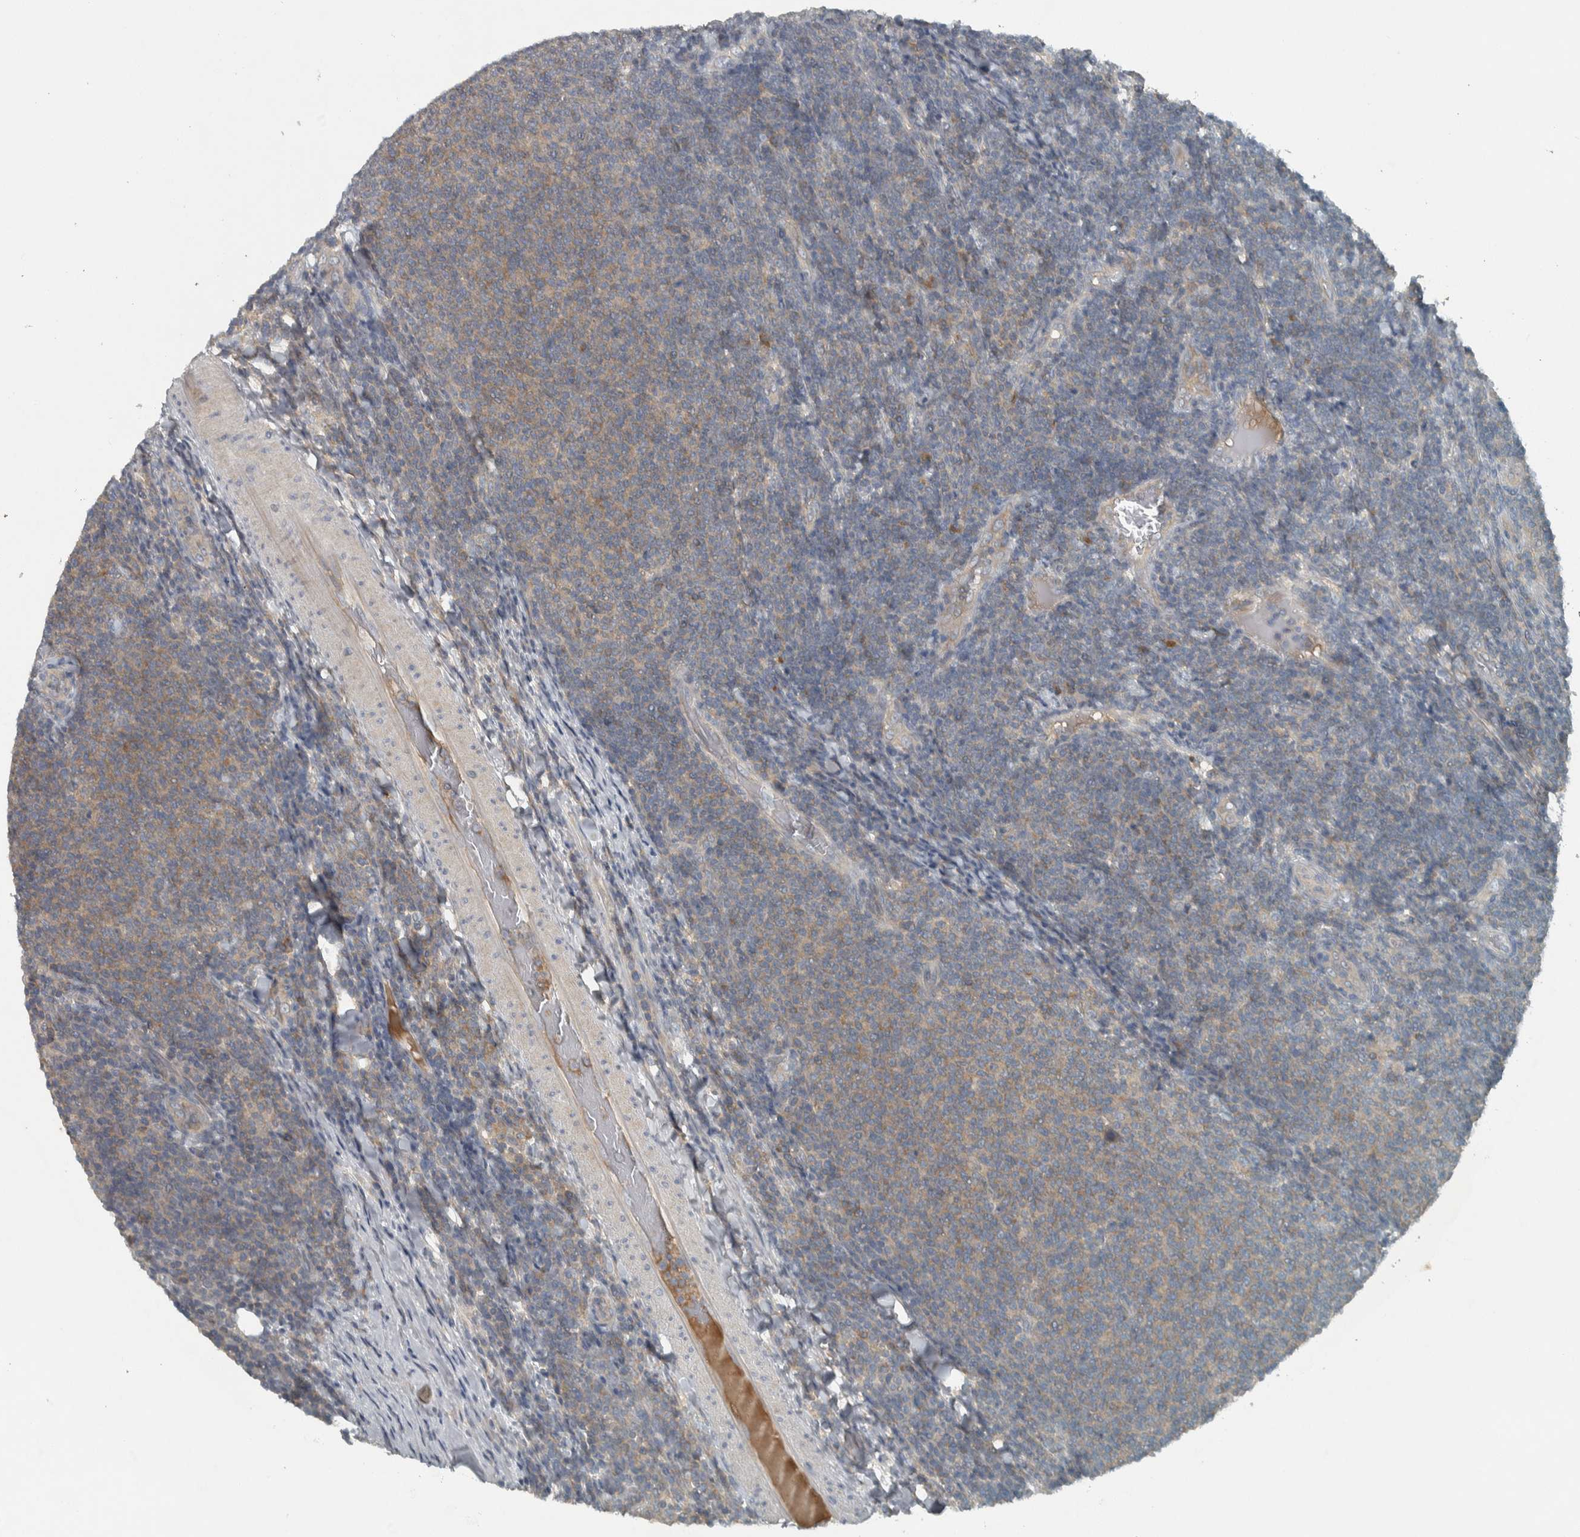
{"staining": {"intensity": "weak", "quantity": "25%-75%", "location": "cytoplasmic/membranous"}, "tissue": "lymphoma", "cell_type": "Tumor cells", "image_type": "cancer", "snomed": [{"axis": "morphology", "description": "Malignant lymphoma, non-Hodgkin's type, Low grade"}, {"axis": "topography", "description": "Lymph node"}], "caption": "Tumor cells exhibit low levels of weak cytoplasmic/membranous positivity in about 25%-75% of cells in human lymphoma.", "gene": "CLCN2", "patient": {"sex": "male", "age": 66}}